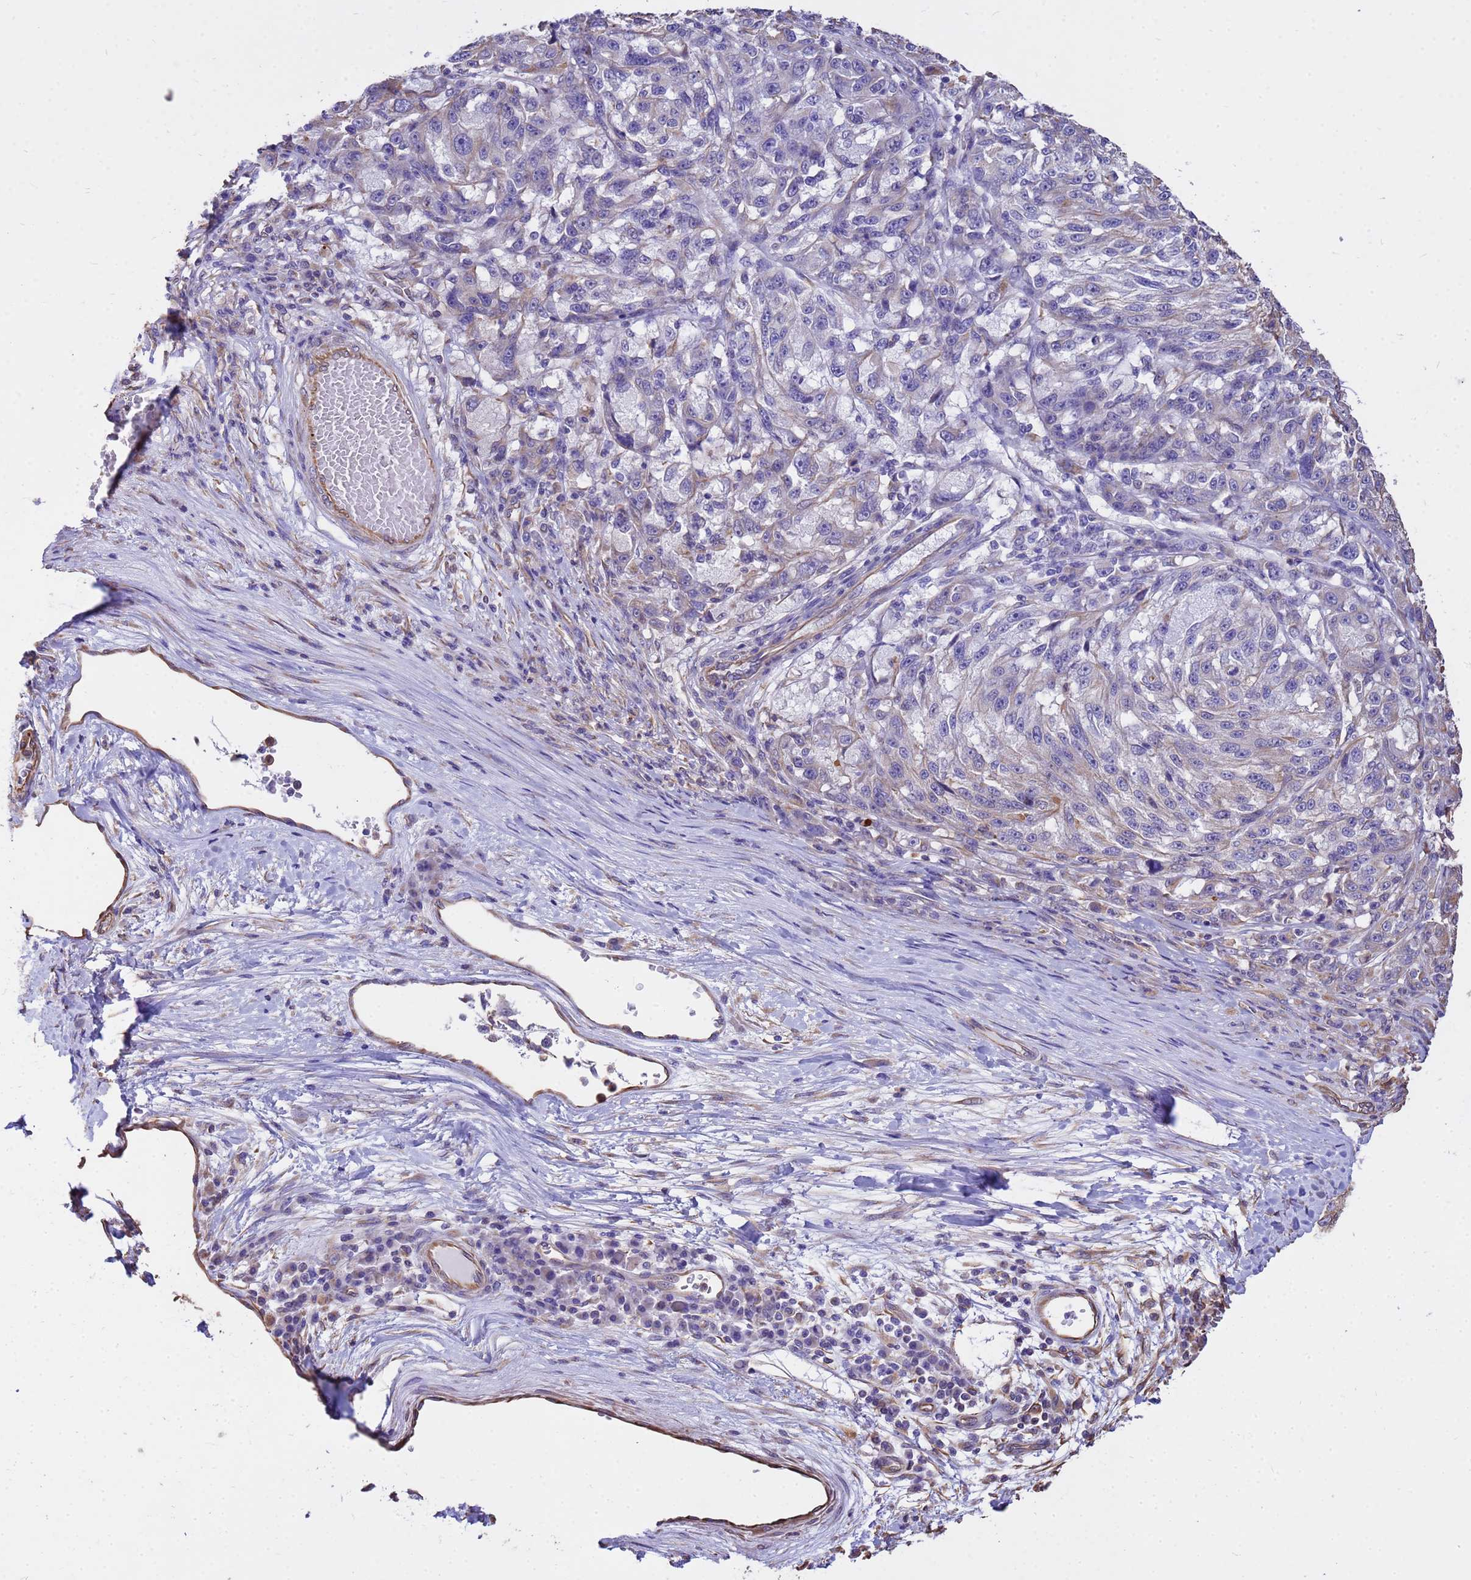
{"staining": {"intensity": "negative", "quantity": "none", "location": "none"}, "tissue": "melanoma", "cell_type": "Tumor cells", "image_type": "cancer", "snomed": [{"axis": "morphology", "description": "Malignant melanoma, NOS"}, {"axis": "topography", "description": "Skin"}], "caption": "This is an immunohistochemistry histopathology image of melanoma. There is no expression in tumor cells.", "gene": "TCEAL3", "patient": {"sex": "male", "age": 53}}